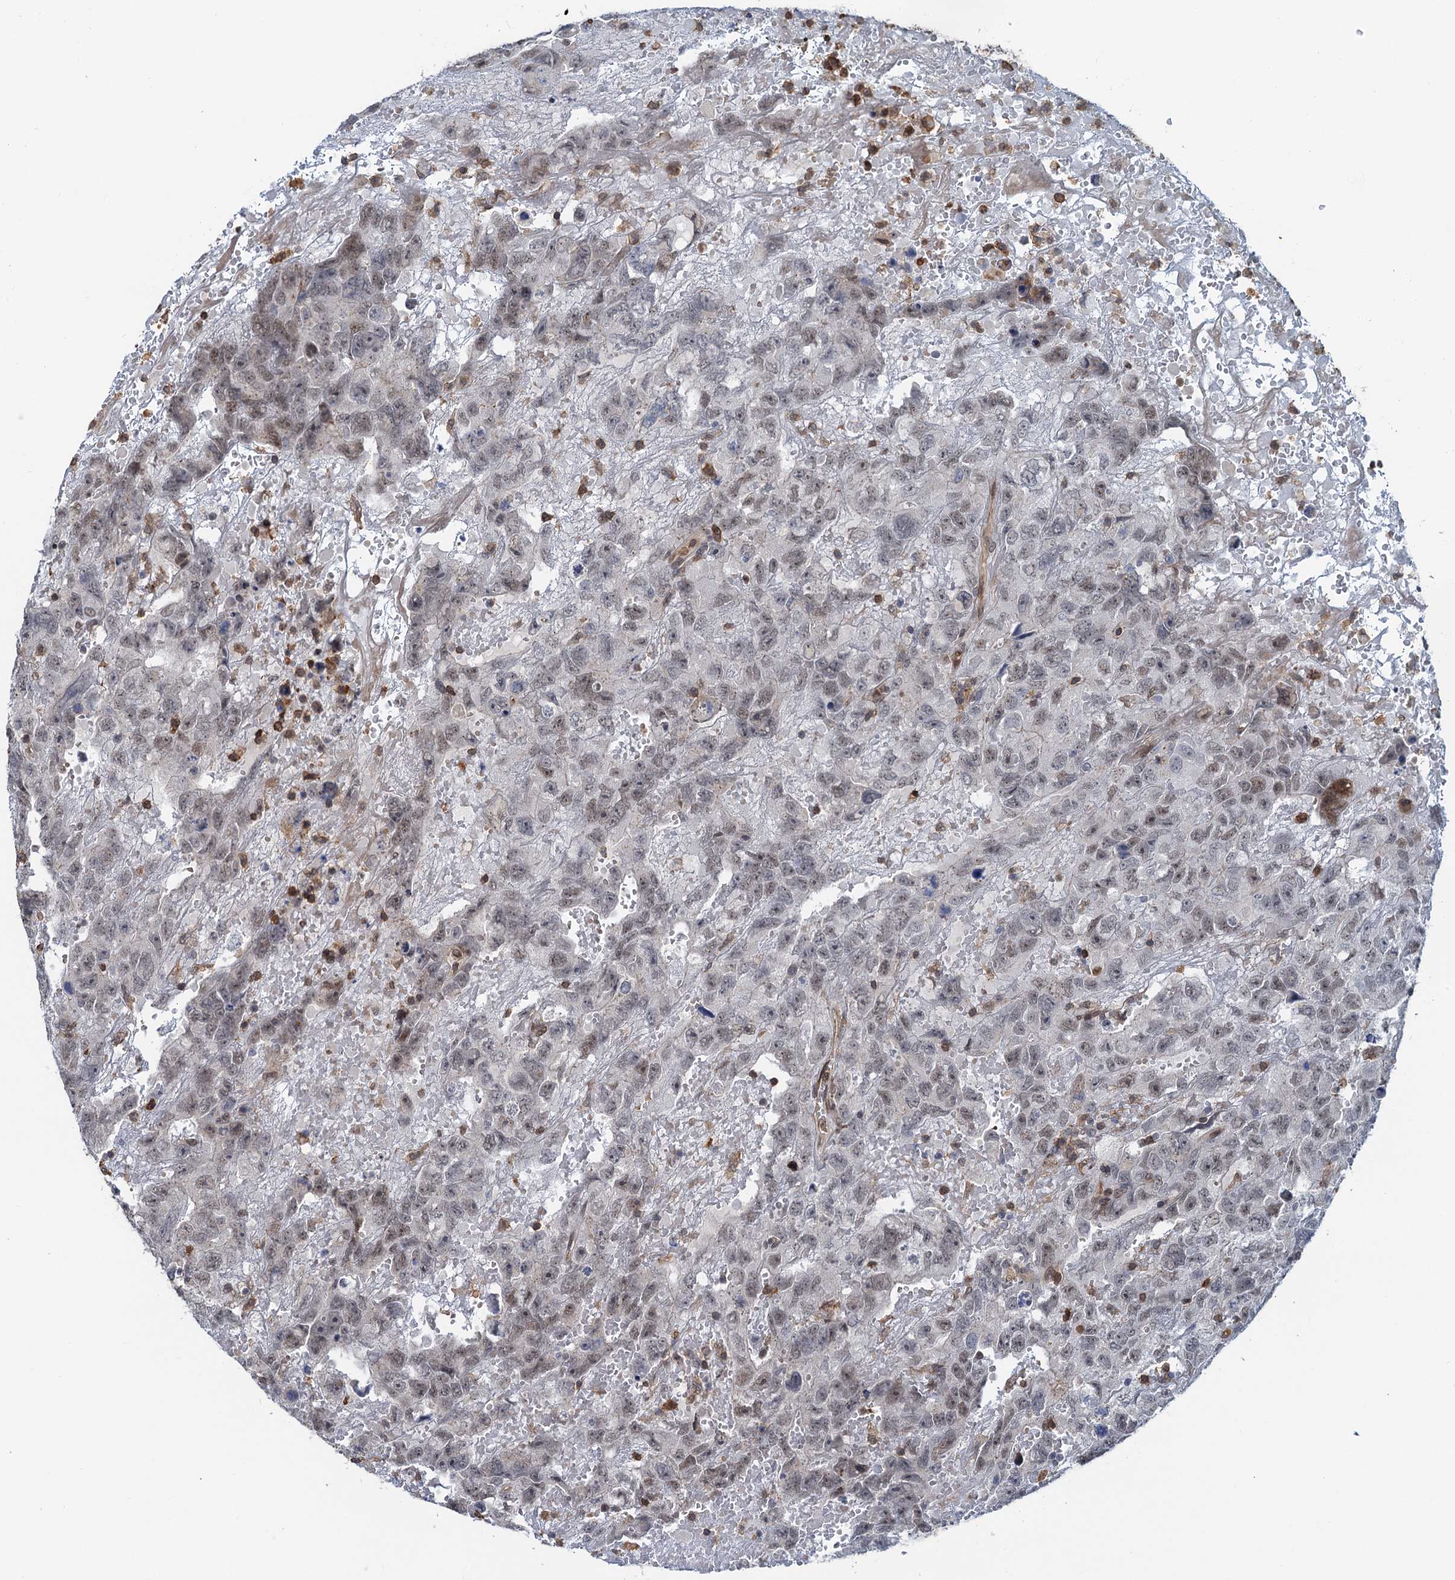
{"staining": {"intensity": "weak", "quantity": "25%-75%", "location": "nuclear"}, "tissue": "testis cancer", "cell_type": "Tumor cells", "image_type": "cancer", "snomed": [{"axis": "morphology", "description": "Carcinoma, Embryonal, NOS"}, {"axis": "topography", "description": "Testis"}], "caption": "Protein staining shows weak nuclear staining in approximately 25%-75% of tumor cells in testis embryonal carcinoma. The staining was performed using DAB to visualize the protein expression in brown, while the nuclei were stained in blue with hematoxylin (Magnification: 20x).", "gene": "ZNF609", "patient": {"sex": "male", "age": 45}}